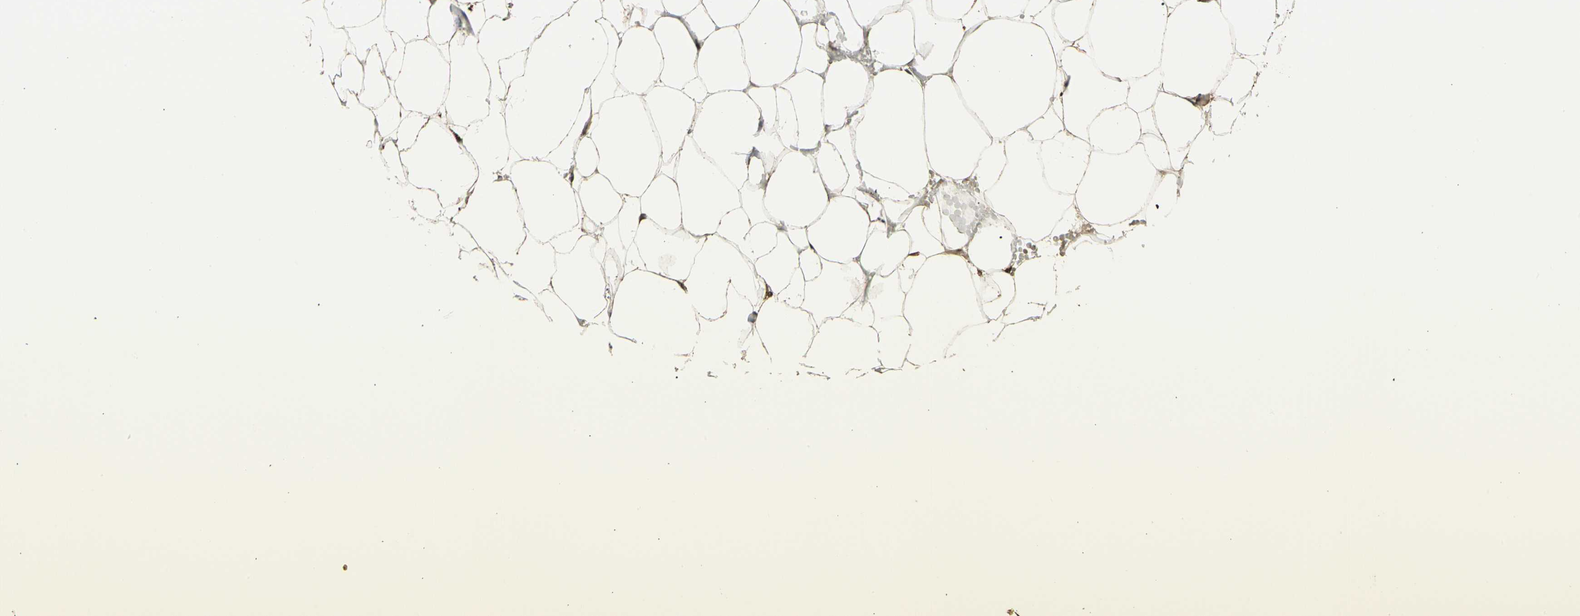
{"staining": {"intensity": "strong", "quantity": ">75%", "location": "cytoplasmic/membranous"}, "tissue": "adipose tissue", "cell_type": "Adipocytes", "image_type": "normal", "snomed": [{"axis": "morphology", "description": "Normal tissue, NOS"}, {"axis": "topography", "description": "Breast"}, {"axis": "topography", "description": "Adipose tissue"}], "caption": "High-magnification brightfield microscopy of normal adipose tissue stained with DAB (brown) and counterstained with hematoxylin (blue). adipocytes exhibit strong cytoplasmic/membranous expression is appreciated in about>75% of cells.", "gene": "TMEM176A", "patient": {"sex": "female", "age": 25}}